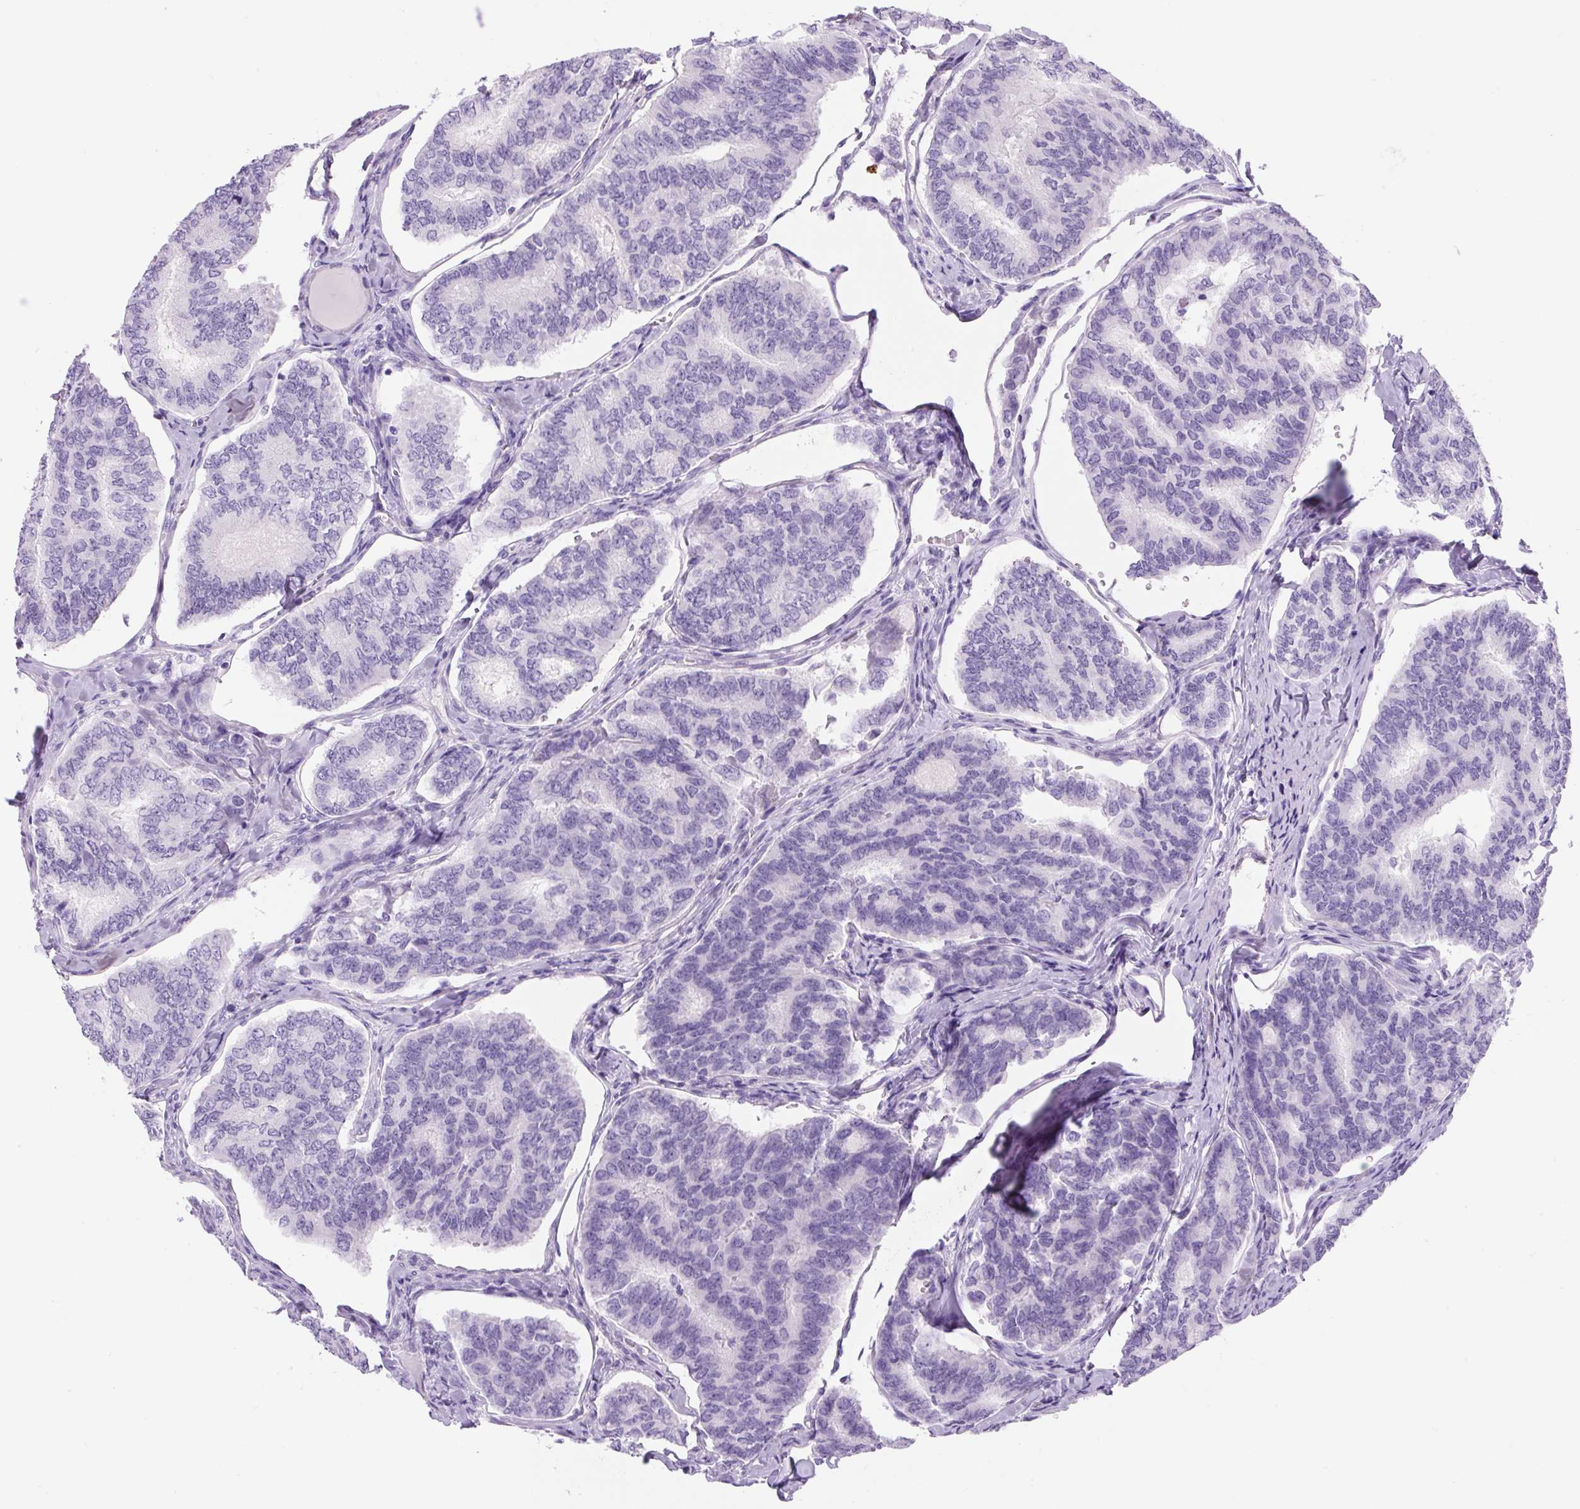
{"staining": {"intensity": "negative", "quantity": "none", "location": "none"}, "tissue": "thyroid cancer", "cell_type": "Tumor cells", "image_type": "cancer", "snomed": [{"axis": "morphology", "description": "Papillary adenocarcinoma, NOS"}, {"axis": "topography", "description": "Thyroid gland"}], "caption": "The immunohistochemistry micrograph has no significant staining in tumor cells of thyroid papillary adenocarcinoma tissue.", "gene": "PRRT1", "patient": {"sex": "female", "age": 35}}